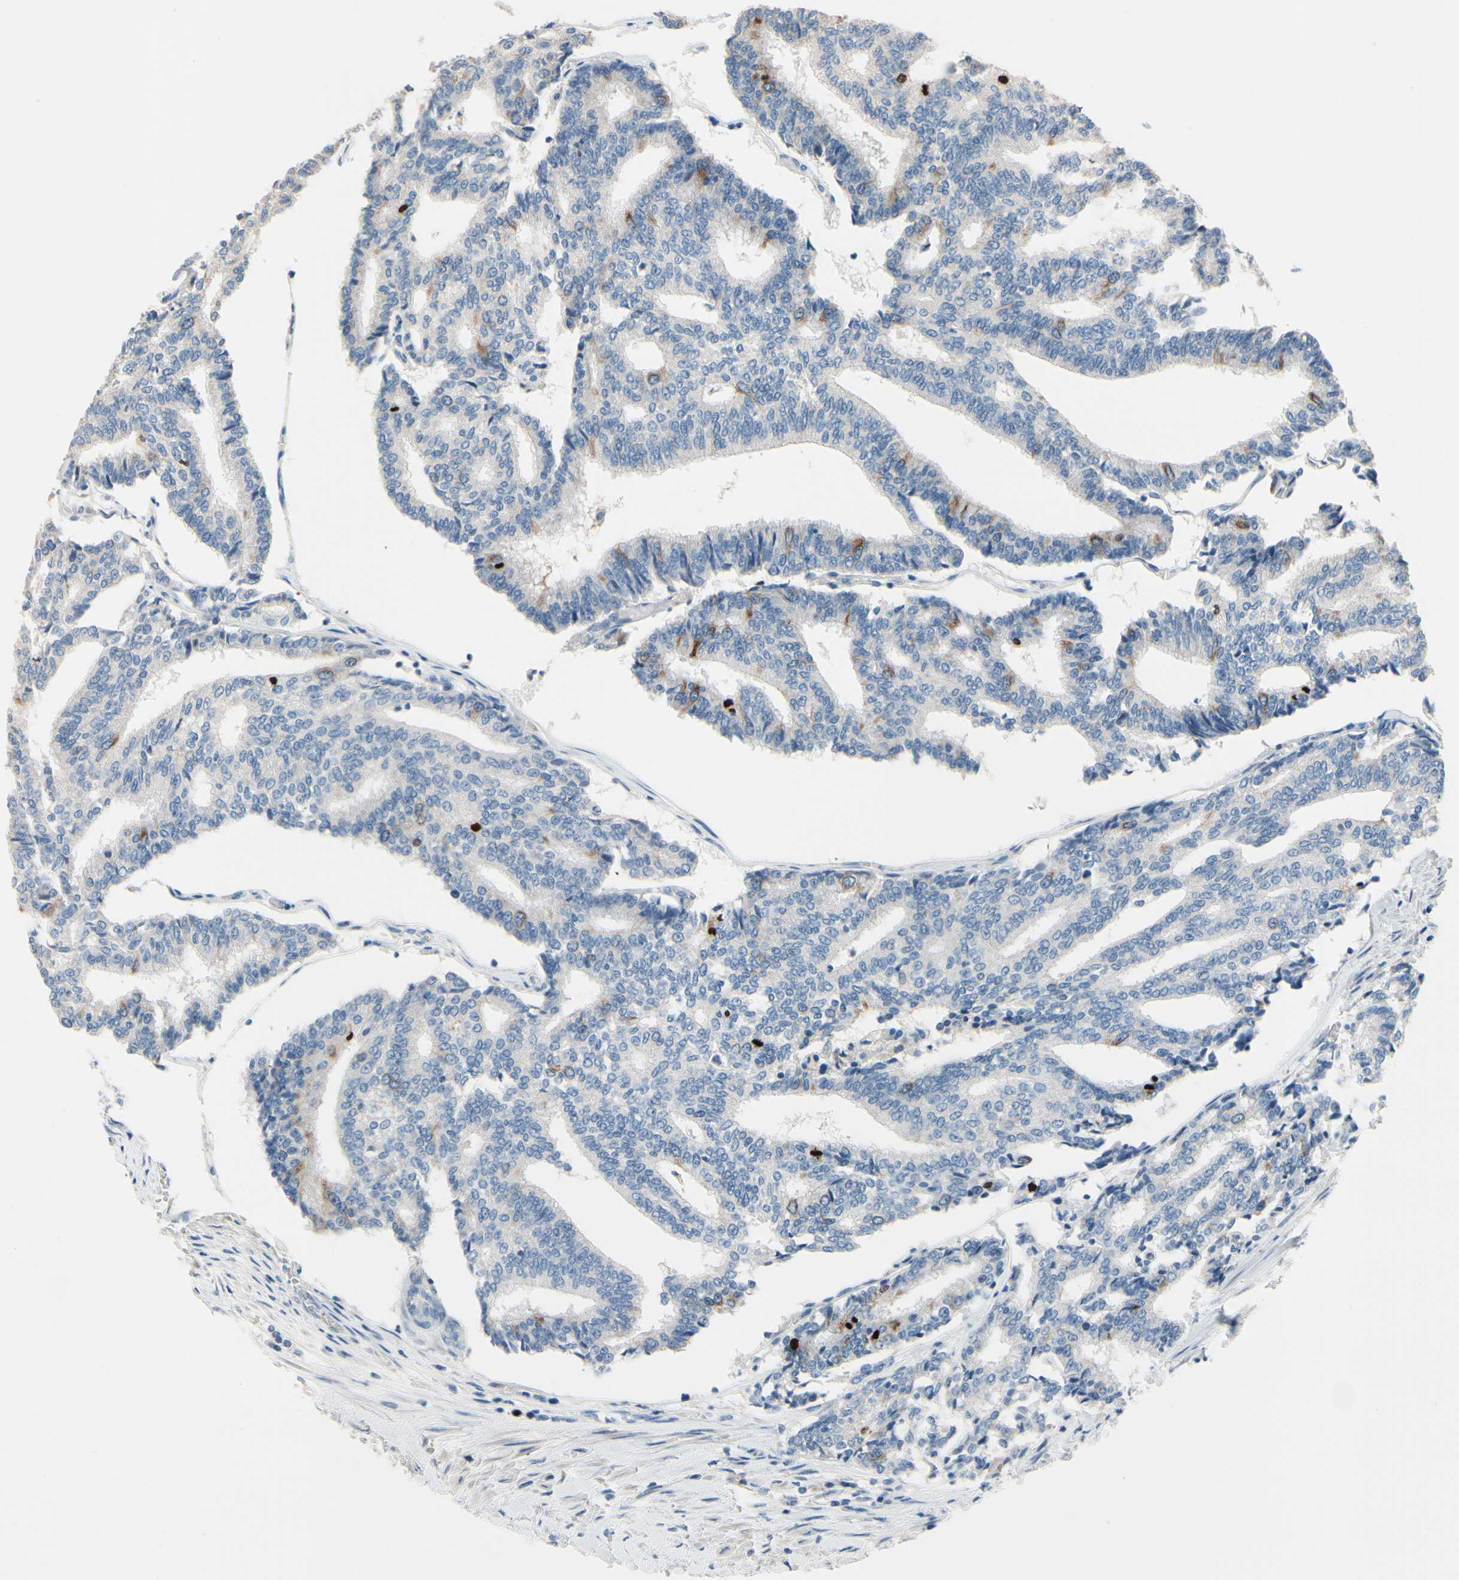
{"staining": {"intensity": "moderate", "quantity": "<25%", "location": "cytoplasmic/membranous"}, "tissue": "prostate cancer", "cell_type": "Tumor cells", "image_type": "cancer", "snomed": [{"axis": "morphology", "description": "Adenocarcinoma, High grade"}, {"axis": "topography", "description": "Prostate"}], "caption": "This photomicrograph shows prostate cancer (adenocarcinoma (high-grade)) stained with immunohistochemistry (IHC) to label a protein in brown. The cytoplasmic/membranous of tumor cells show moderate positivity for the protein. Nuclei are counter-stained blue.", "gene": "CKAP2", "patient": {"sex": "male", "age": 55}}